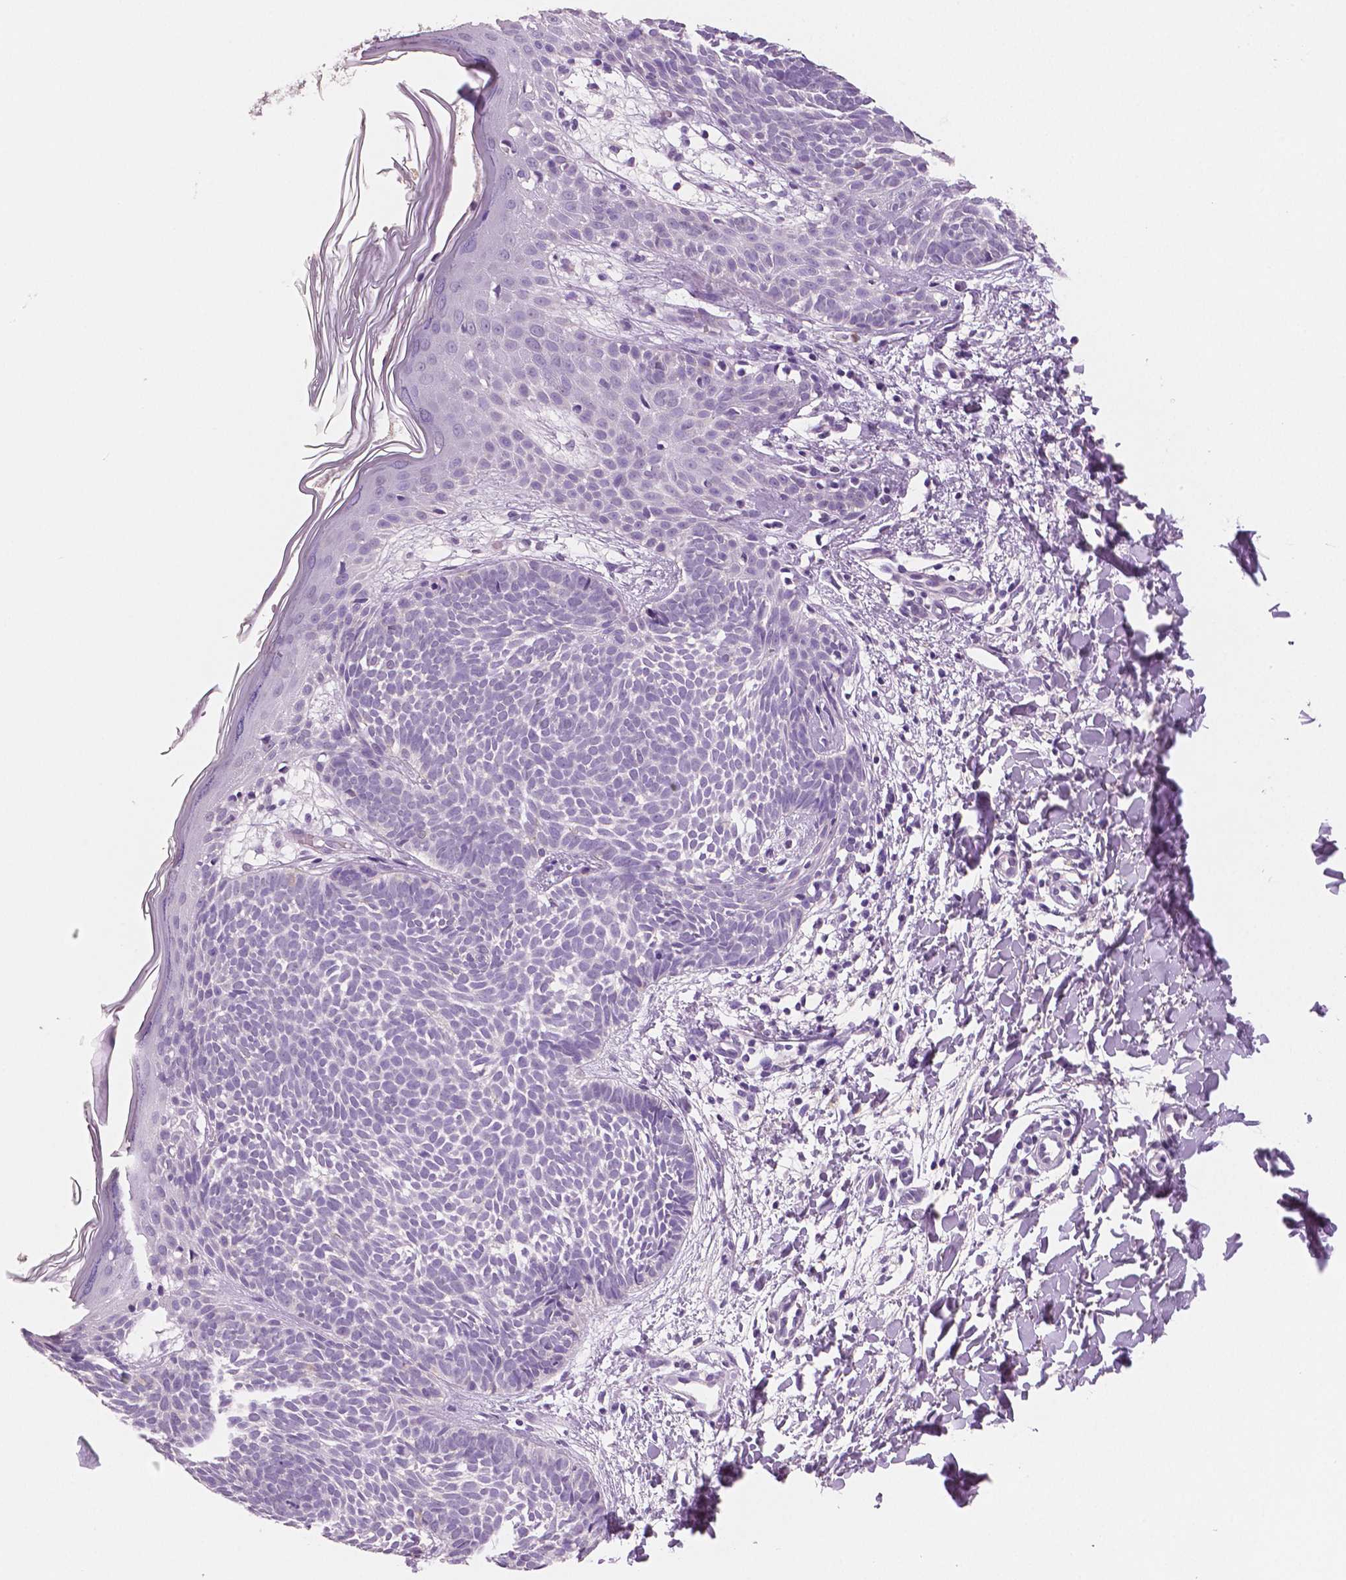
{"staining": {"intensity": "negative", "quantity": "none", "location": "none"}, "tissue": "skin cancer", "cell_type": "Tumor cells", "image_type": "cancer", "snomed": [{"axis": "morphology", "description": "Basal cell carcinoma"}, {"axis": "topography", "description": "Skin"}], "caption": "Immunohistochemistry (IHC) of human basal cell carcinoma (skin) demonstrates no staining in tumor cells.", "gene": "NECAB2", "patient": {"sex": "female", "age": 51}}